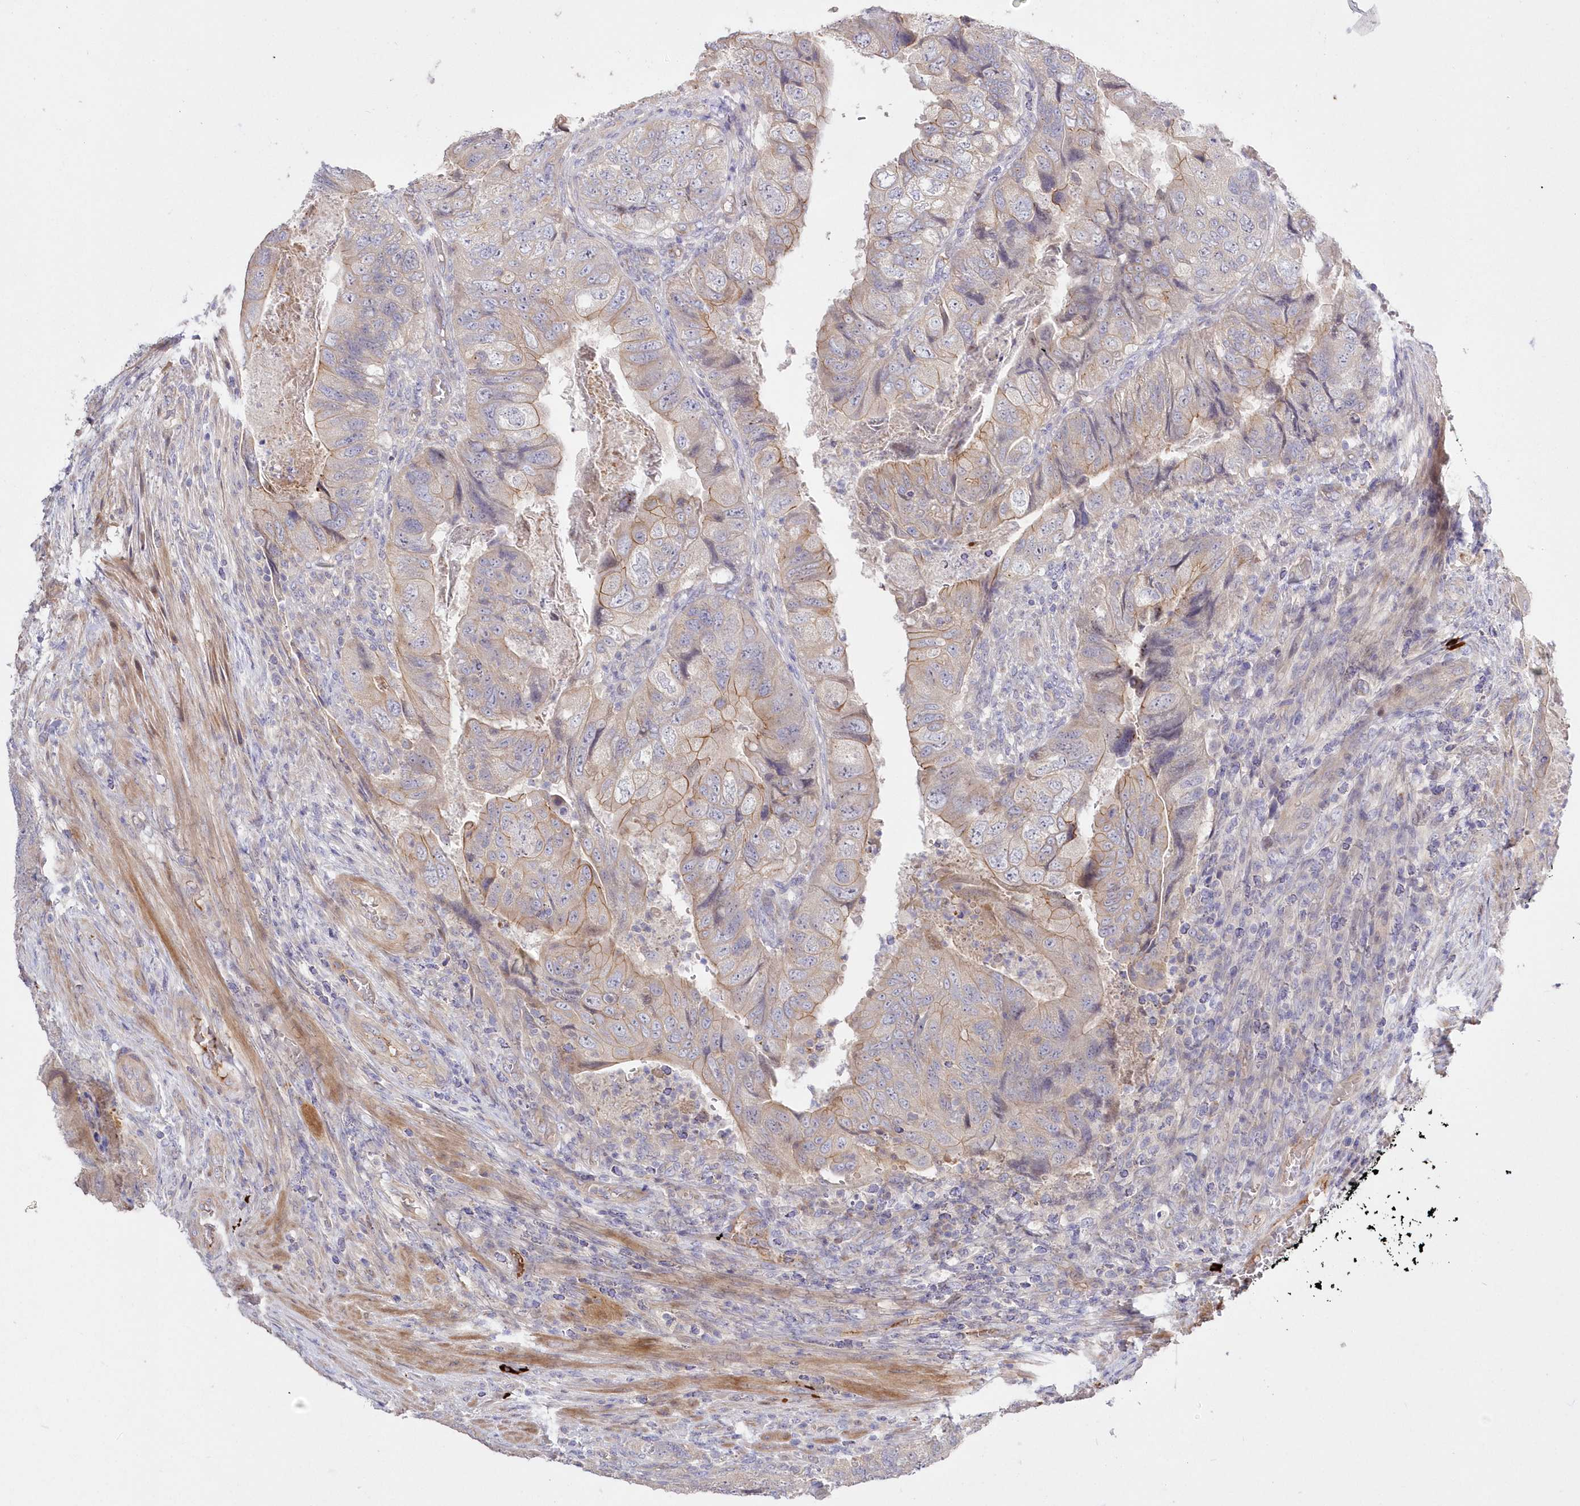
{"staining": {"intensity": "weak", "quantity": "25%-75%", "location": "cytoplasmic/membranous"}, "tissue": "colorectal cancer", "cell_type": "Tumor cells", "image_type": "cancer", "snomed": [{"axis": "morphology", "description": "Adenocarcinoma, NOS"}, {"axis": "topography", "description": "Rectum"}], "caption": "Adenocarcinoma (colorectal) stained with immunohistochemistry reveals weak cytoplasmic/membranous positivity in approximately 25%-75% of tumor cells.", "gene": "WBP1L", "patient": {"sex": "male", "age": 63}}